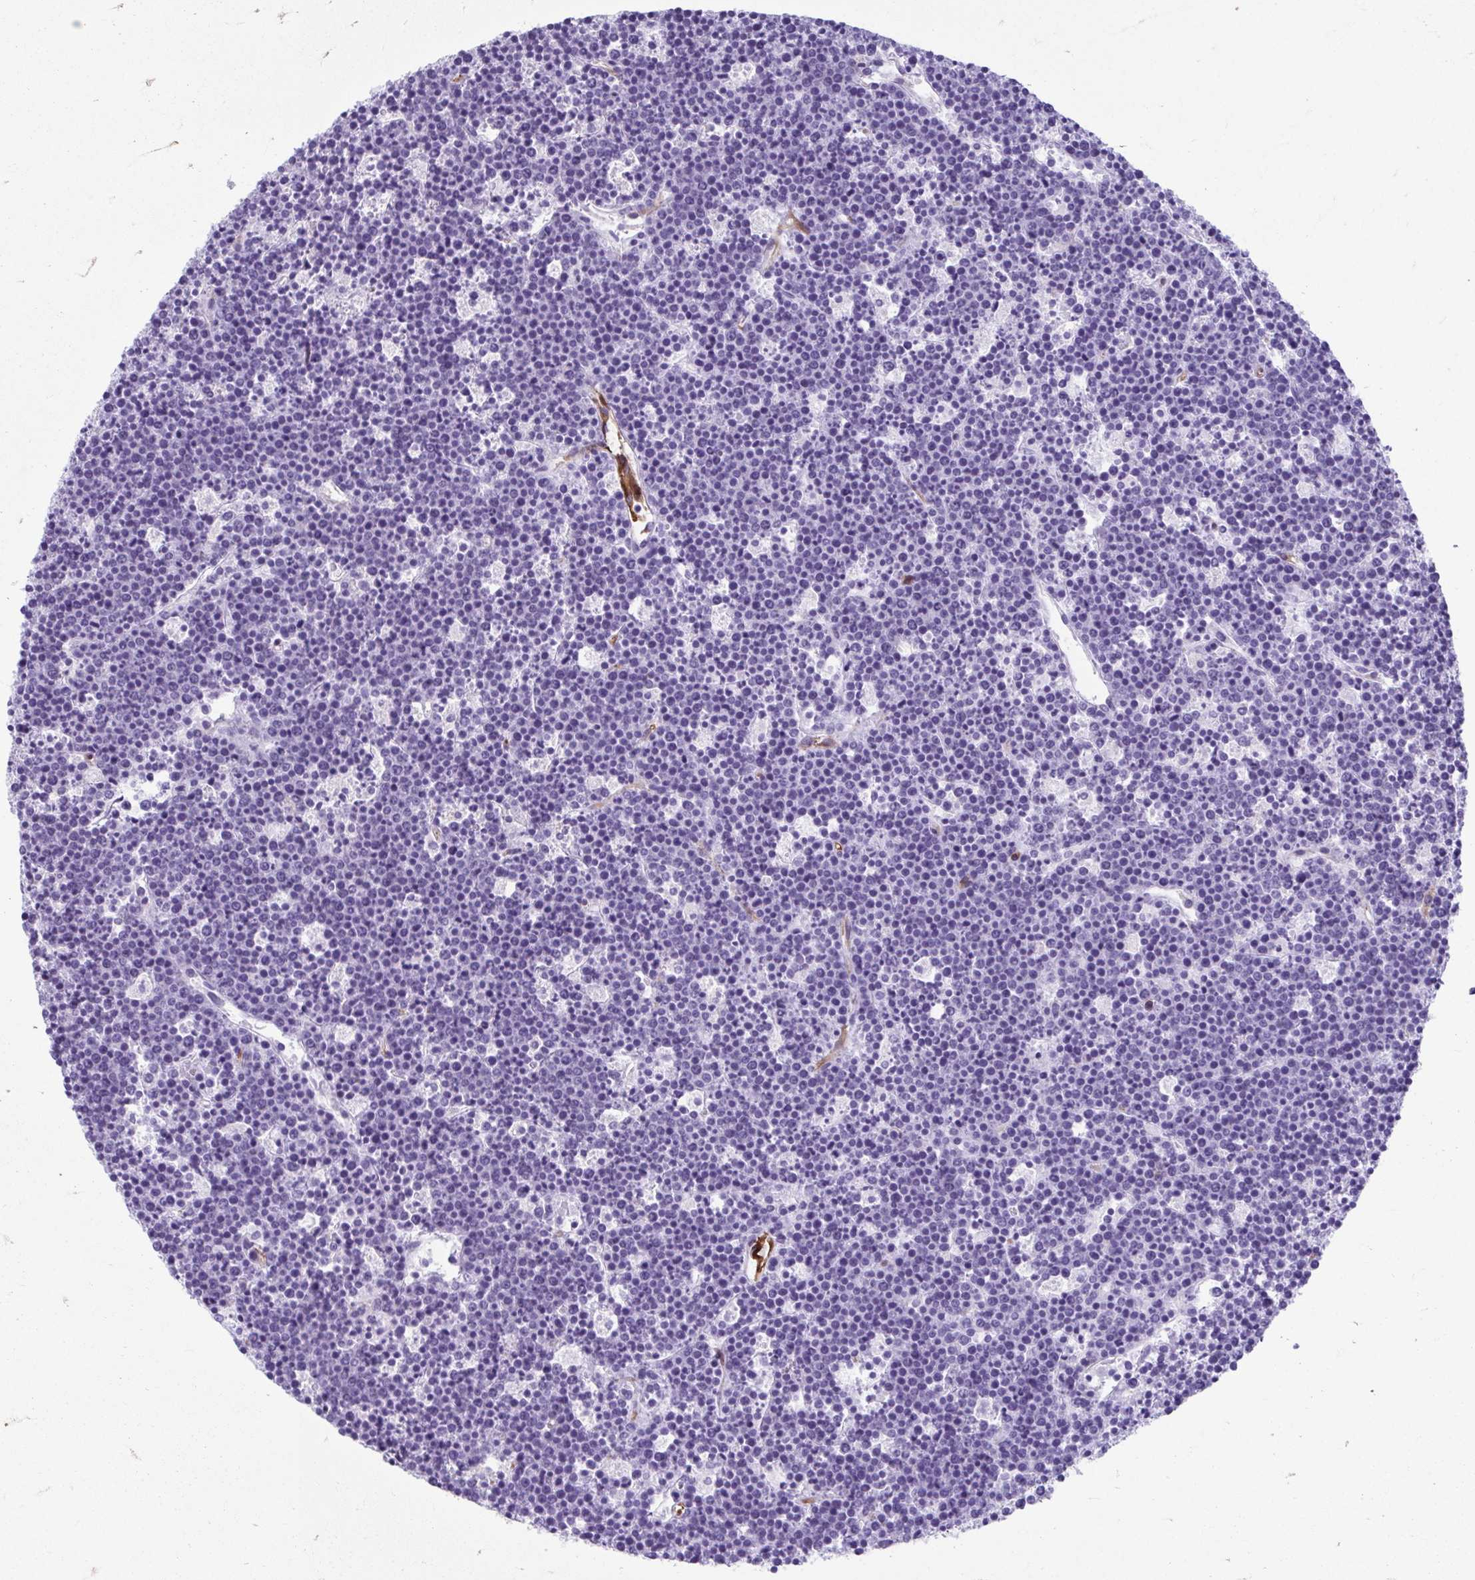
{"staining": {"intensity": "negative", "quantity": "none", "location": "none"}, "tissue": "lymphoma", "cell_type": "Tumor cells", "image_type": "cancer", "snomed": [{"axis": "morphology", "description": "Malignant lymphoma, non-Hodgkin's type, High grade"}, {"axis": "topography", "description": "Ovary"}], "caption": "A high-resolution micrograph shows immunohistochemistry staining of high-grade malignant lymphoma, non-Hodgkin's type, which displays no significant expression in tumor cells.", "gene": "TCEAL3", "patient": {"sex": "female", "age": 56}}